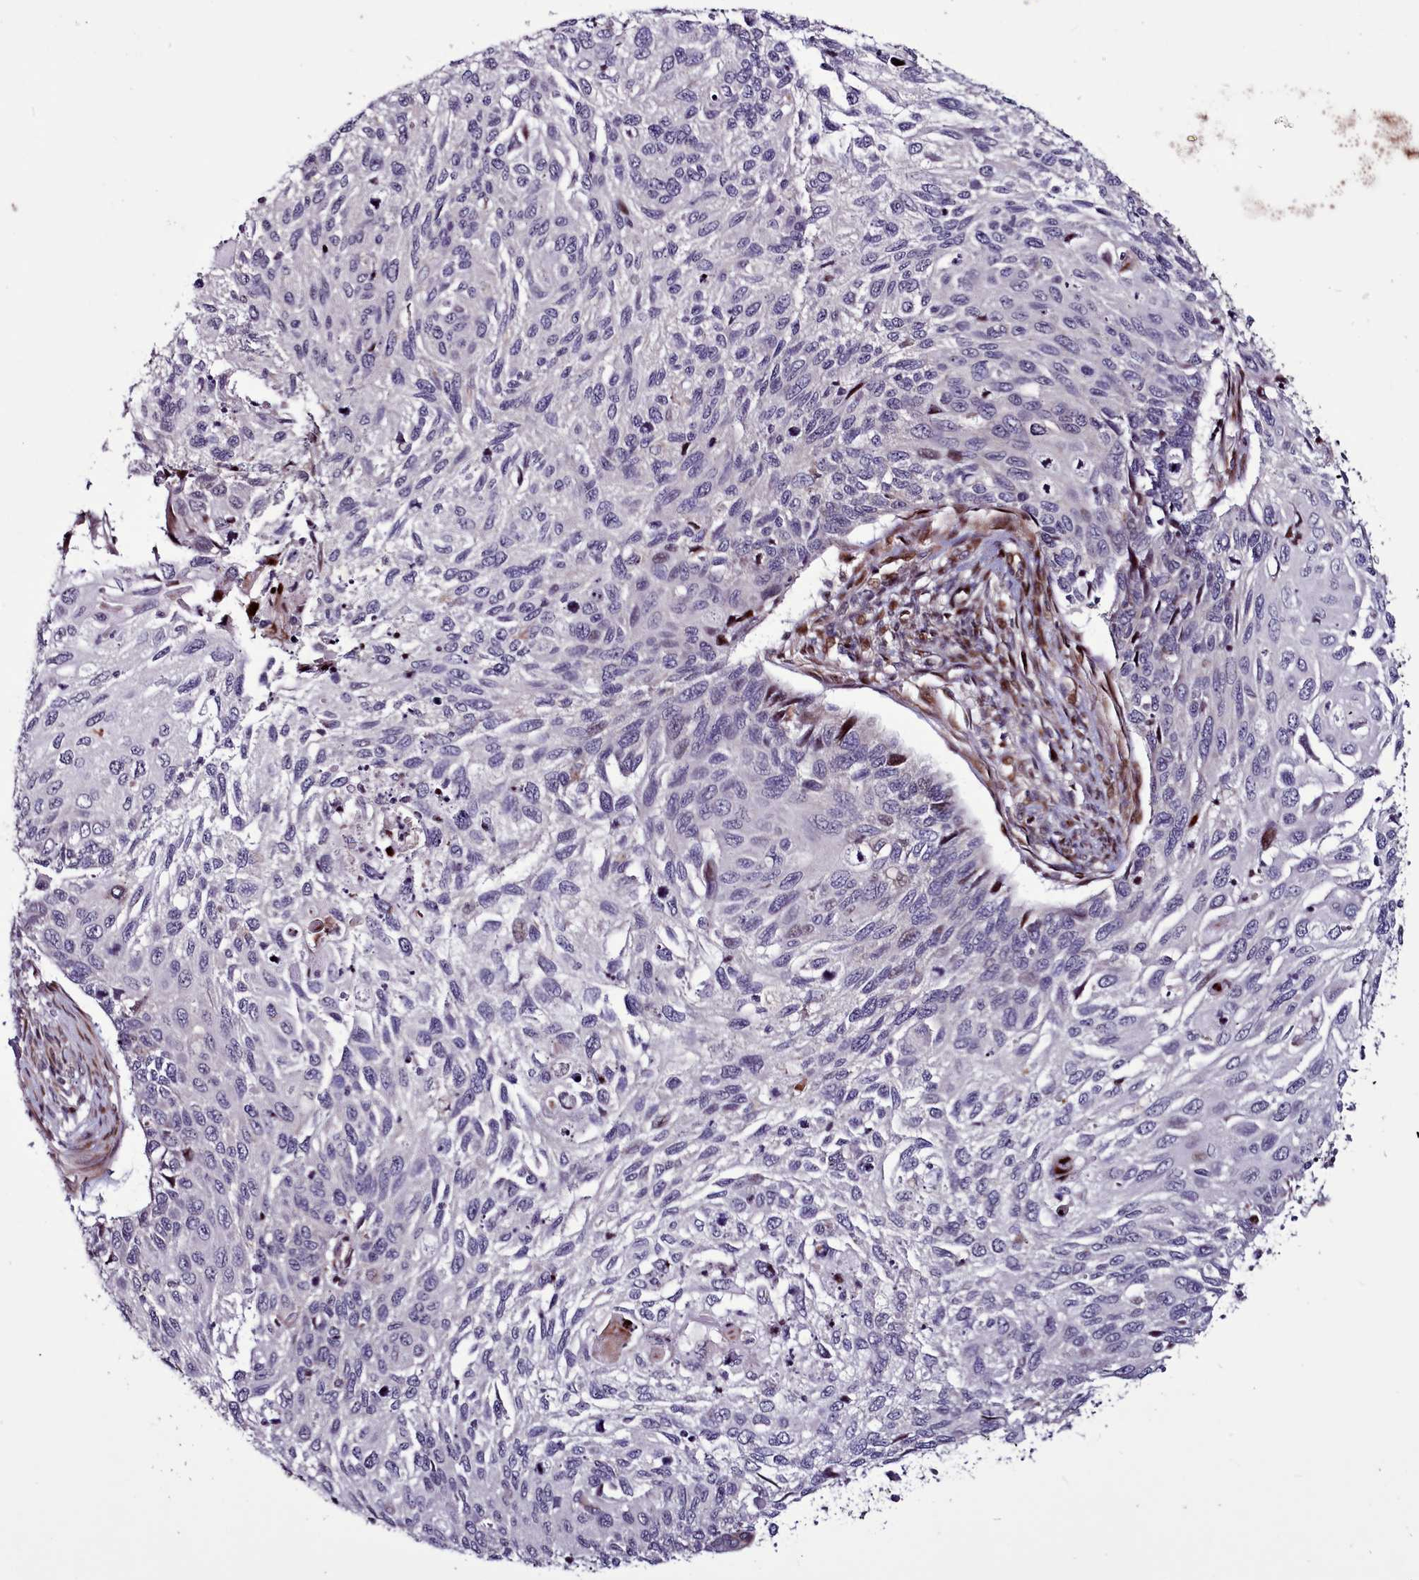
{"staining": {"intensity": "negative", "quantity": "none", "location": "none"}, "tissue": "cervical cancer", "cell_type": "Tumor cells", "image_type": "cancer", "snomed": [{"axis": "morphology", "description": "Squamous cell carcinoma, NOS"}, {"axis": "topography", "description": "Cervix"}], "caption": "A high-resolution histopathology image shows immunohistochemistry staining of cervical squamous cell carcinoma, which reveals no significant staining in tumor cells.", "gene": "WBP11", "patient": {"sex": "female", "age": 70}}